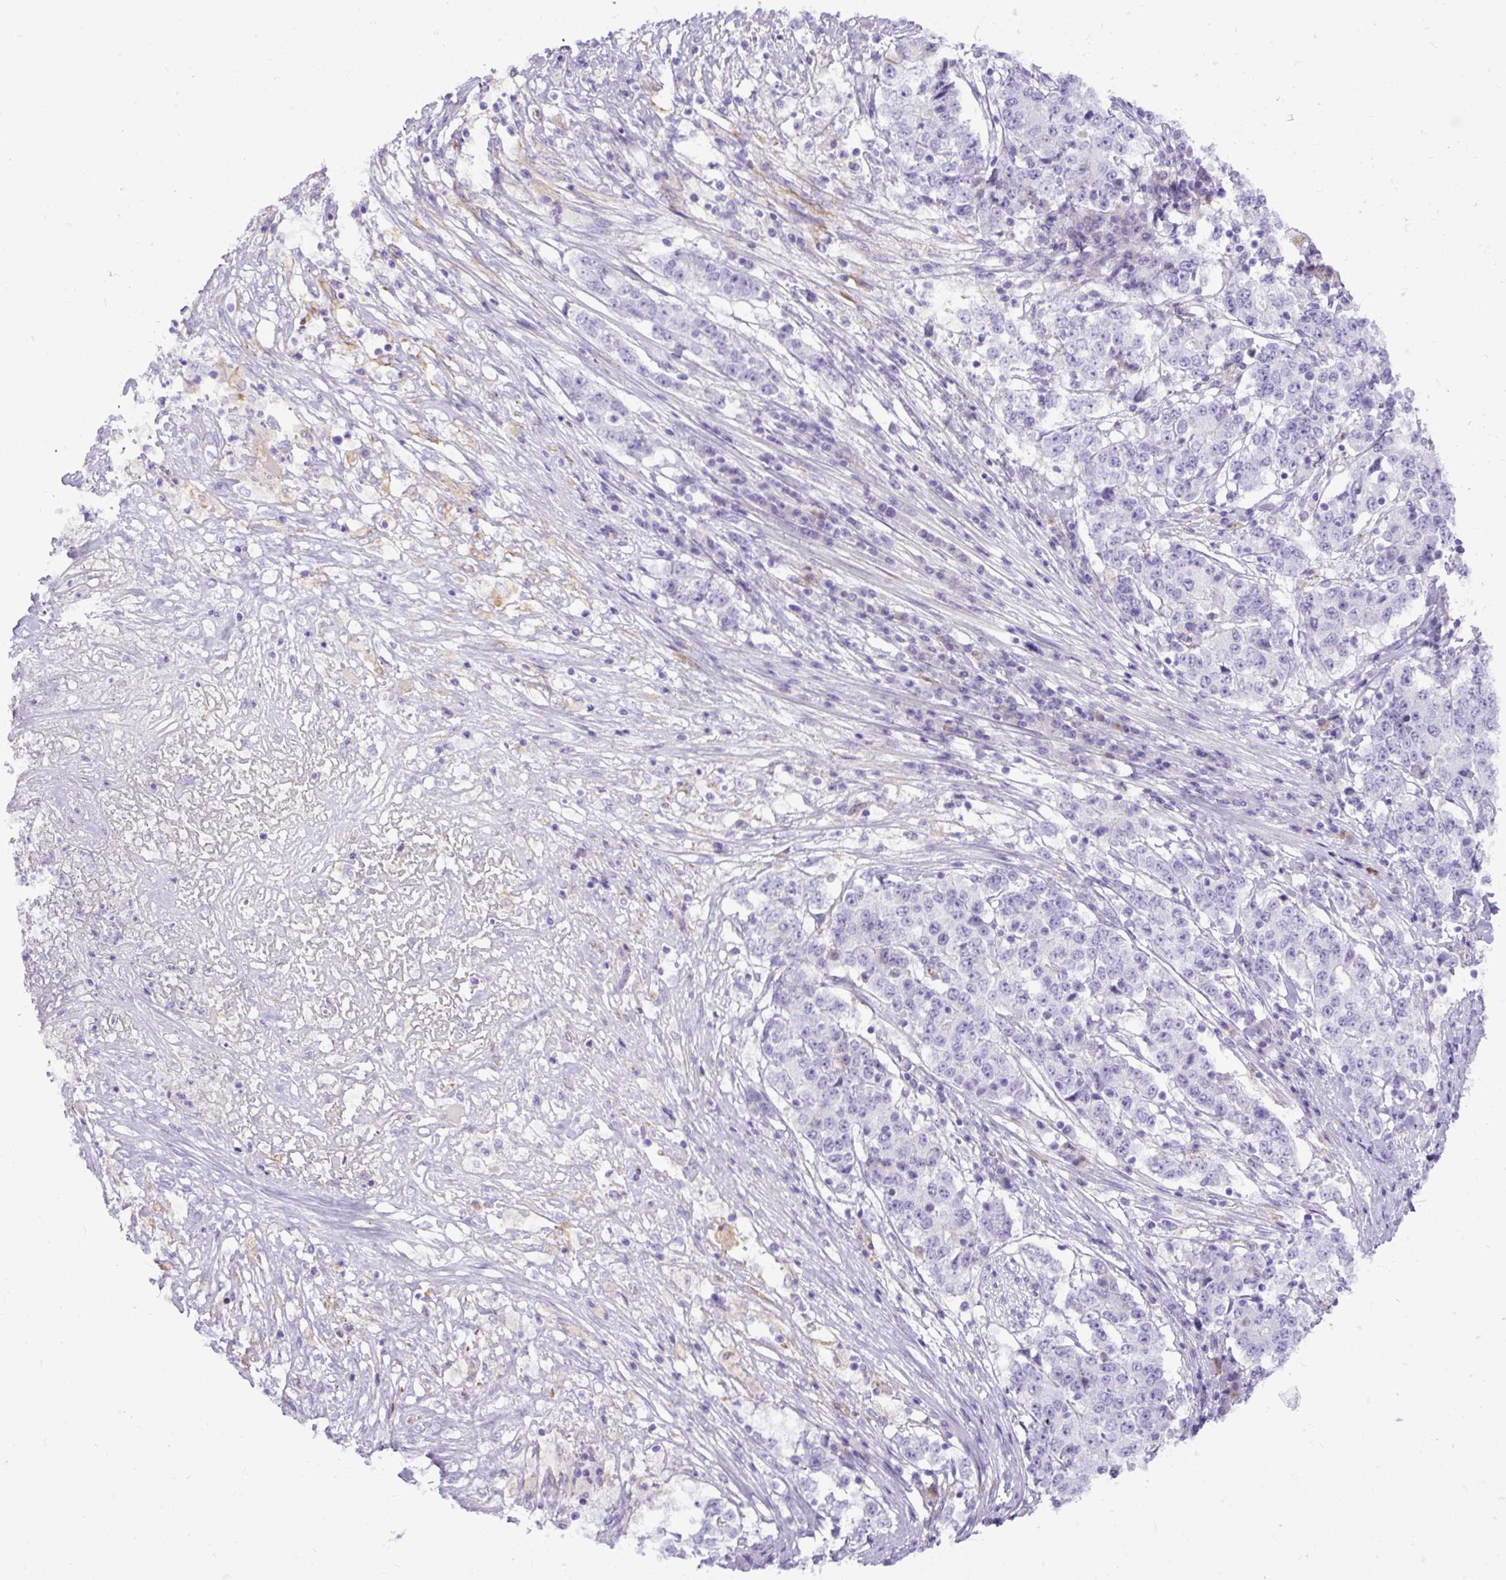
{"staining": {"intensity": "negative", "quantity": "none", "location": "none"}, "tissue": "stomach cancer", "cell_type": "Tumor cells", "image_type": "cancer", "snomed": [{"axis": "morphology", "description": "Adenocarcinoma, NOS"}, {"axis": "topography", "description": "Stomach"}], "caption": "Immunohistochemistry (IHC) of human stomach cancer shows no expression in tumor cells.", "gene": "SPTBN5", "patient": {"sex": "male", "age": 59}}